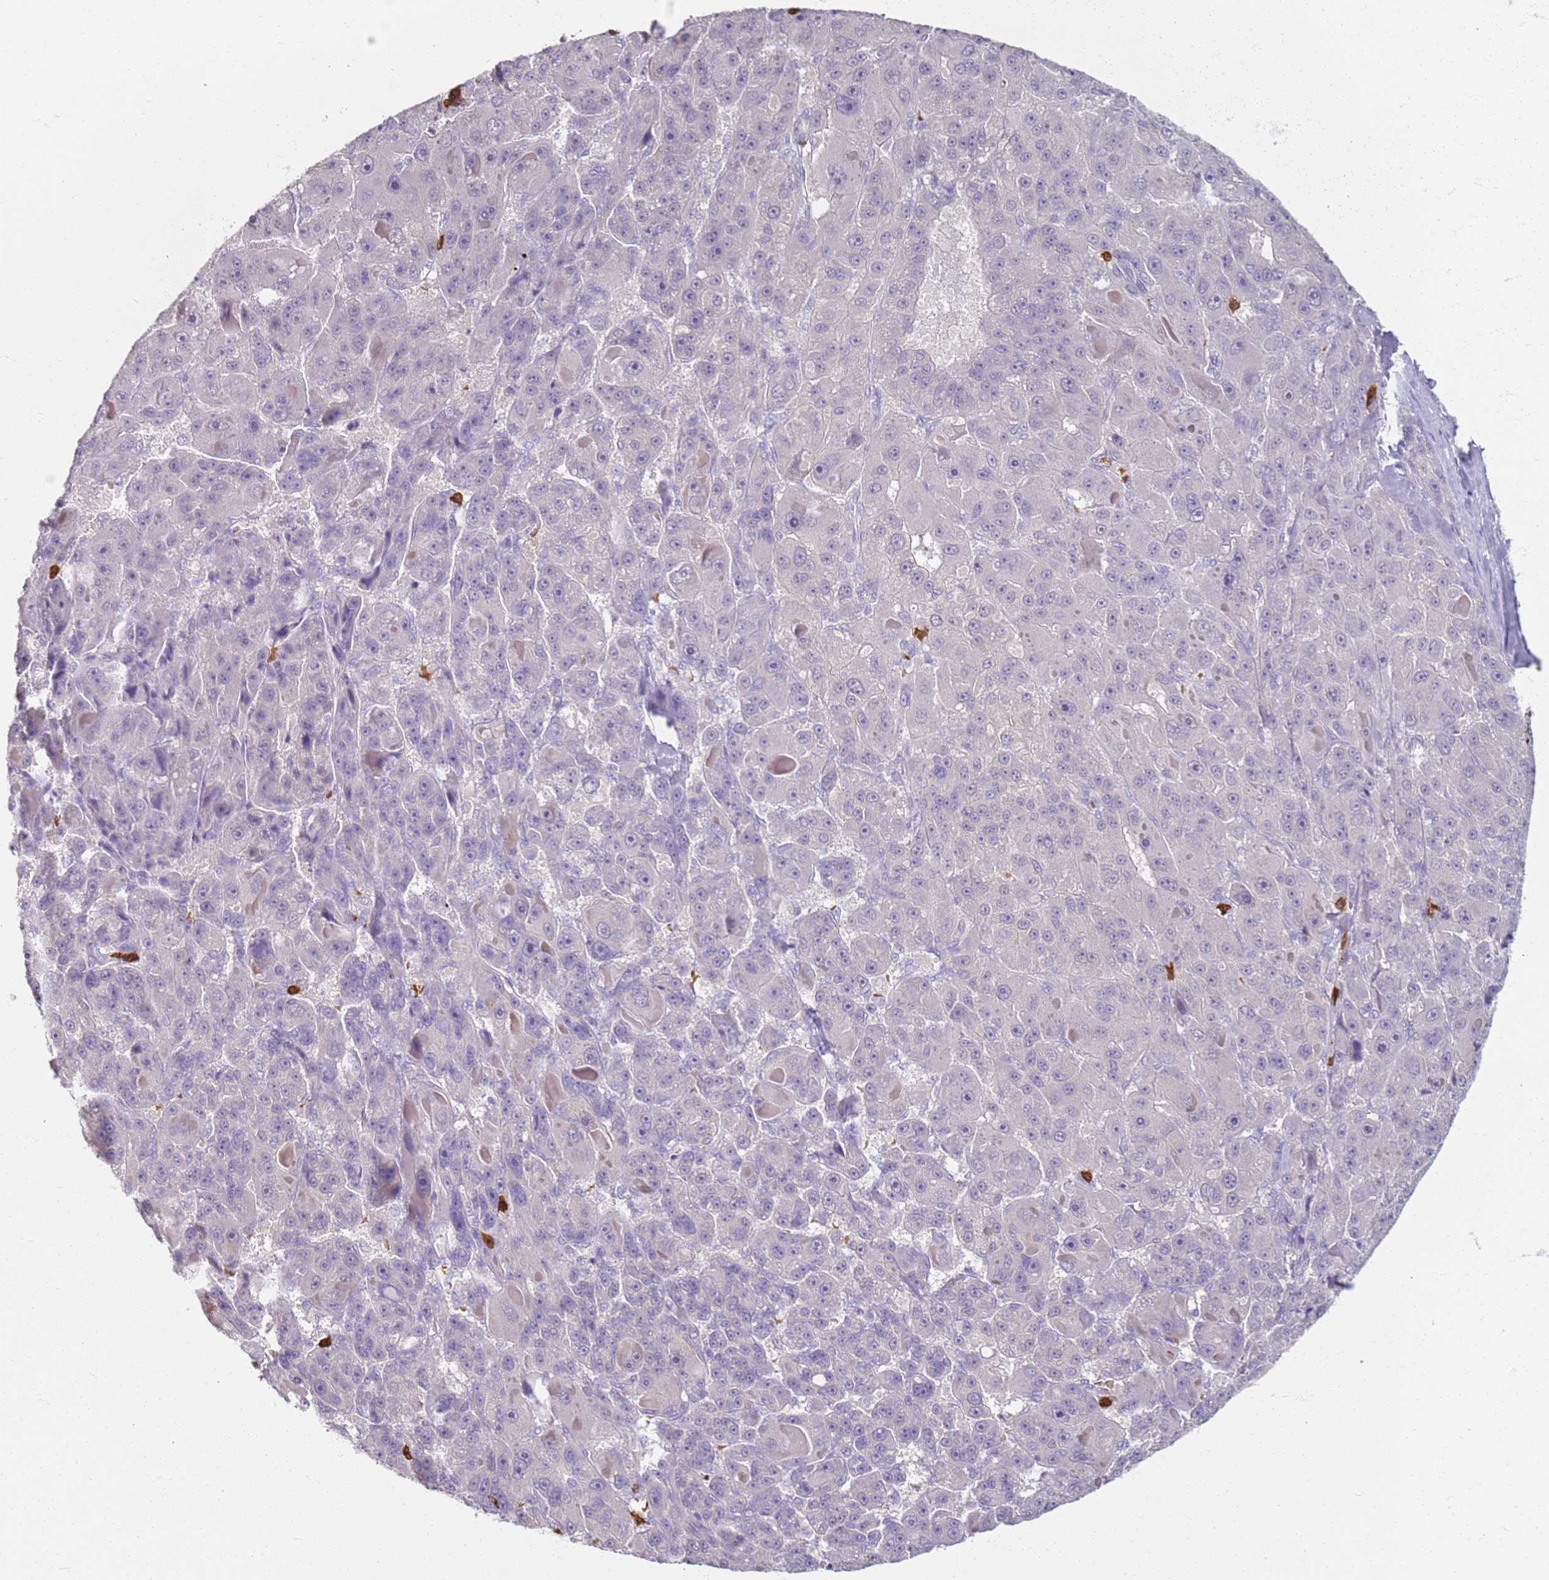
{"staining": {"intensity": "negative", "quantity": "none", "location": "none"}, "tissue": "liver cancer", "cell_type": "Tumor cells", "image_type": "cancer", "snomed": [{"axis": "morphology", "description": "Carcinoma, Hepatocellular, NOS"}, {"axis": "topography", "description": "Liver"}], "caption": "The micrograph exhibits no staining of tumor cells in liver cancer. (Stains: DAB (3,3'-diaminobenzidine) IHC with hematoxylin counter stain, Microscopy: brightfield microscopy at high magnification).", "gene": "CD40LG", "patient": {"sex": "male", "age": 76}}